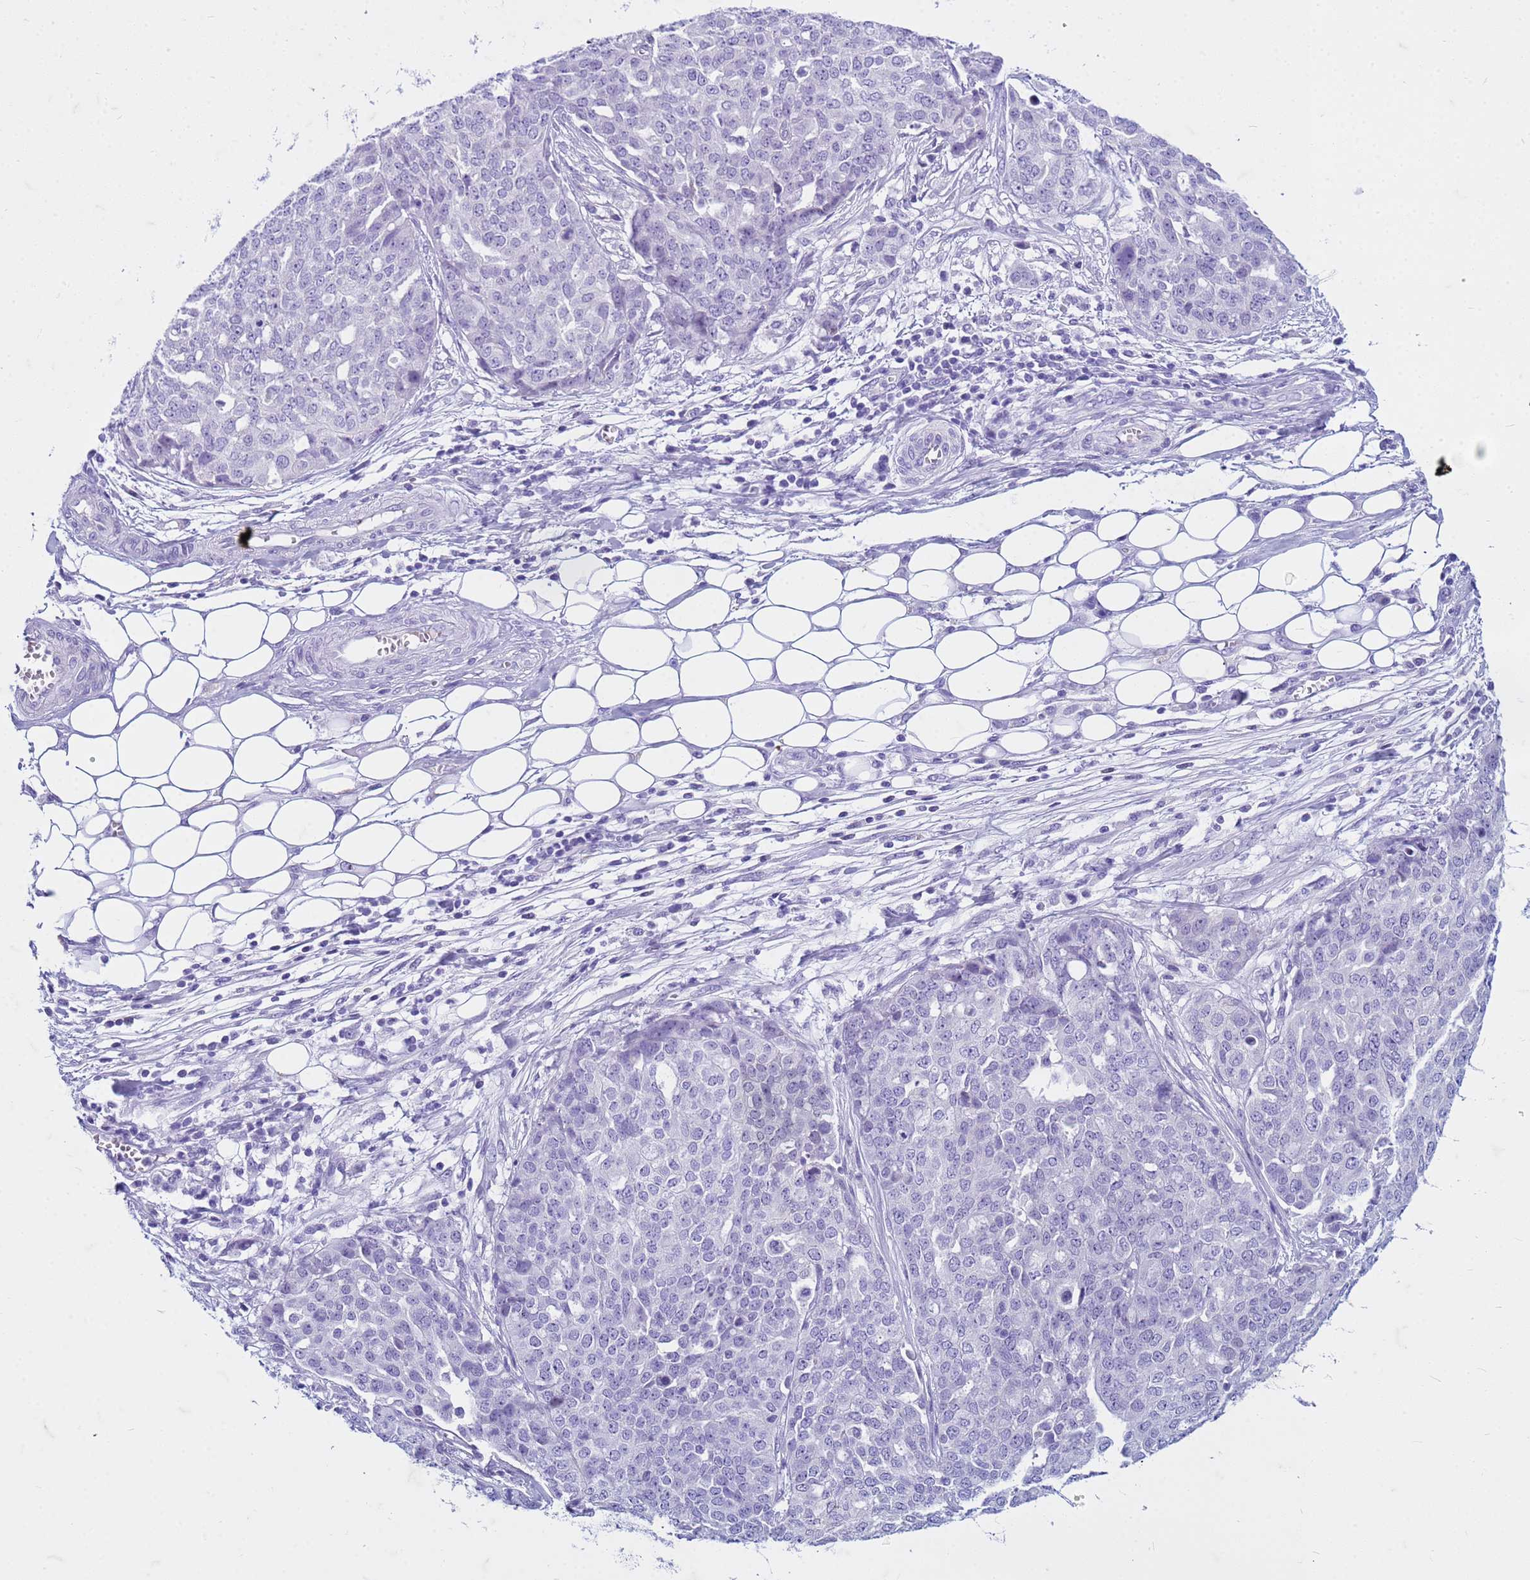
{"staining": {"intensity": "negative", "quantity": "none", "location": "none"}, "tissue": "ovarian cancer", "cell_type": "Tumor cells", "image_type": "cancer", "snomed": [{"axis": "morphology", "description": "Cystadenocarcinoma, serous, NOS"}, {"axis": "topography", "description": "Soft tissue"}, {"axis": "topography", "description": "Ovary"}], "caption": "The histopathology image reveals no significant positivity in tumor cells of ovarian cancer (serous cystadenocarcinoma).", "gene": "CFAP100", "patient": {"sex": "female", "age": 57}}